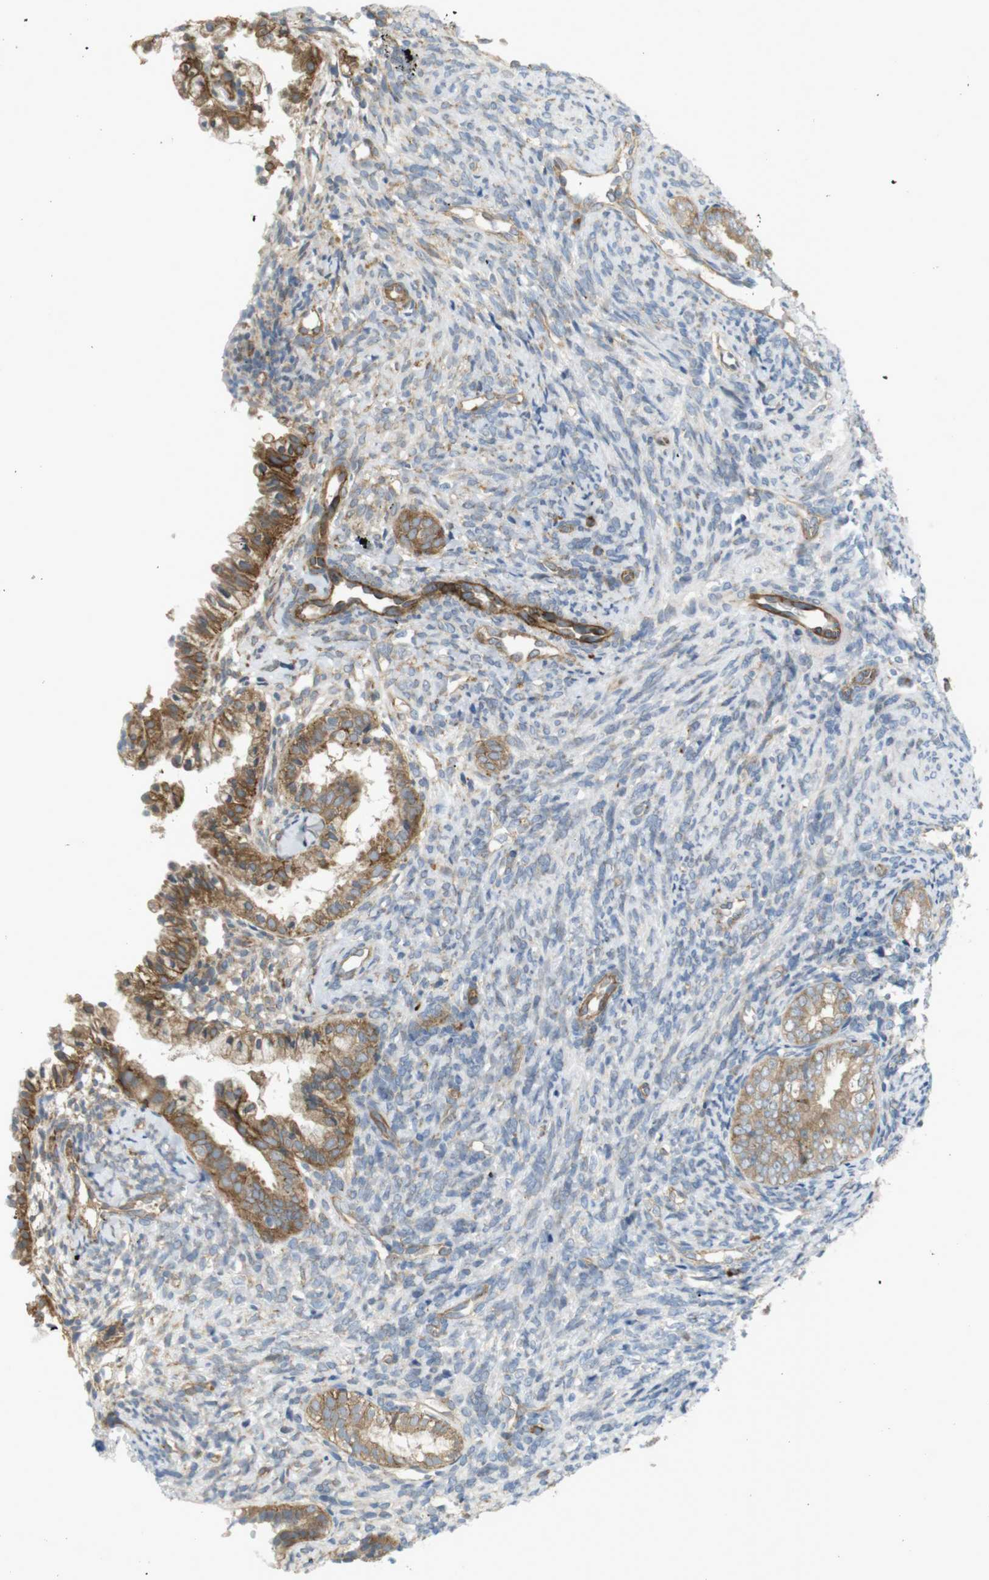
{"staining": {"intensity": "moderate", "quantity": ">75%", "location": "cytoplasmic/membranous"}, "tissue": "endometrial cancer", "cell_type": "Tumor cells", "image_type": "cancer", "snomed": [{"axis": "morphology", "description": "Adenocarcinoma, NOS"}, {"axis": "topography", "description": "Endometrium"}], "caption": "A brown stain shows moderate cytoplasmic/membranous positivity of a protein in human adenocarcinoma (endometrial) tumor cells. (DAB IHC with brightfield microscopy, high magnification).", "gene": "GJC3", "patient": {"sex": "female", "age": 63}}